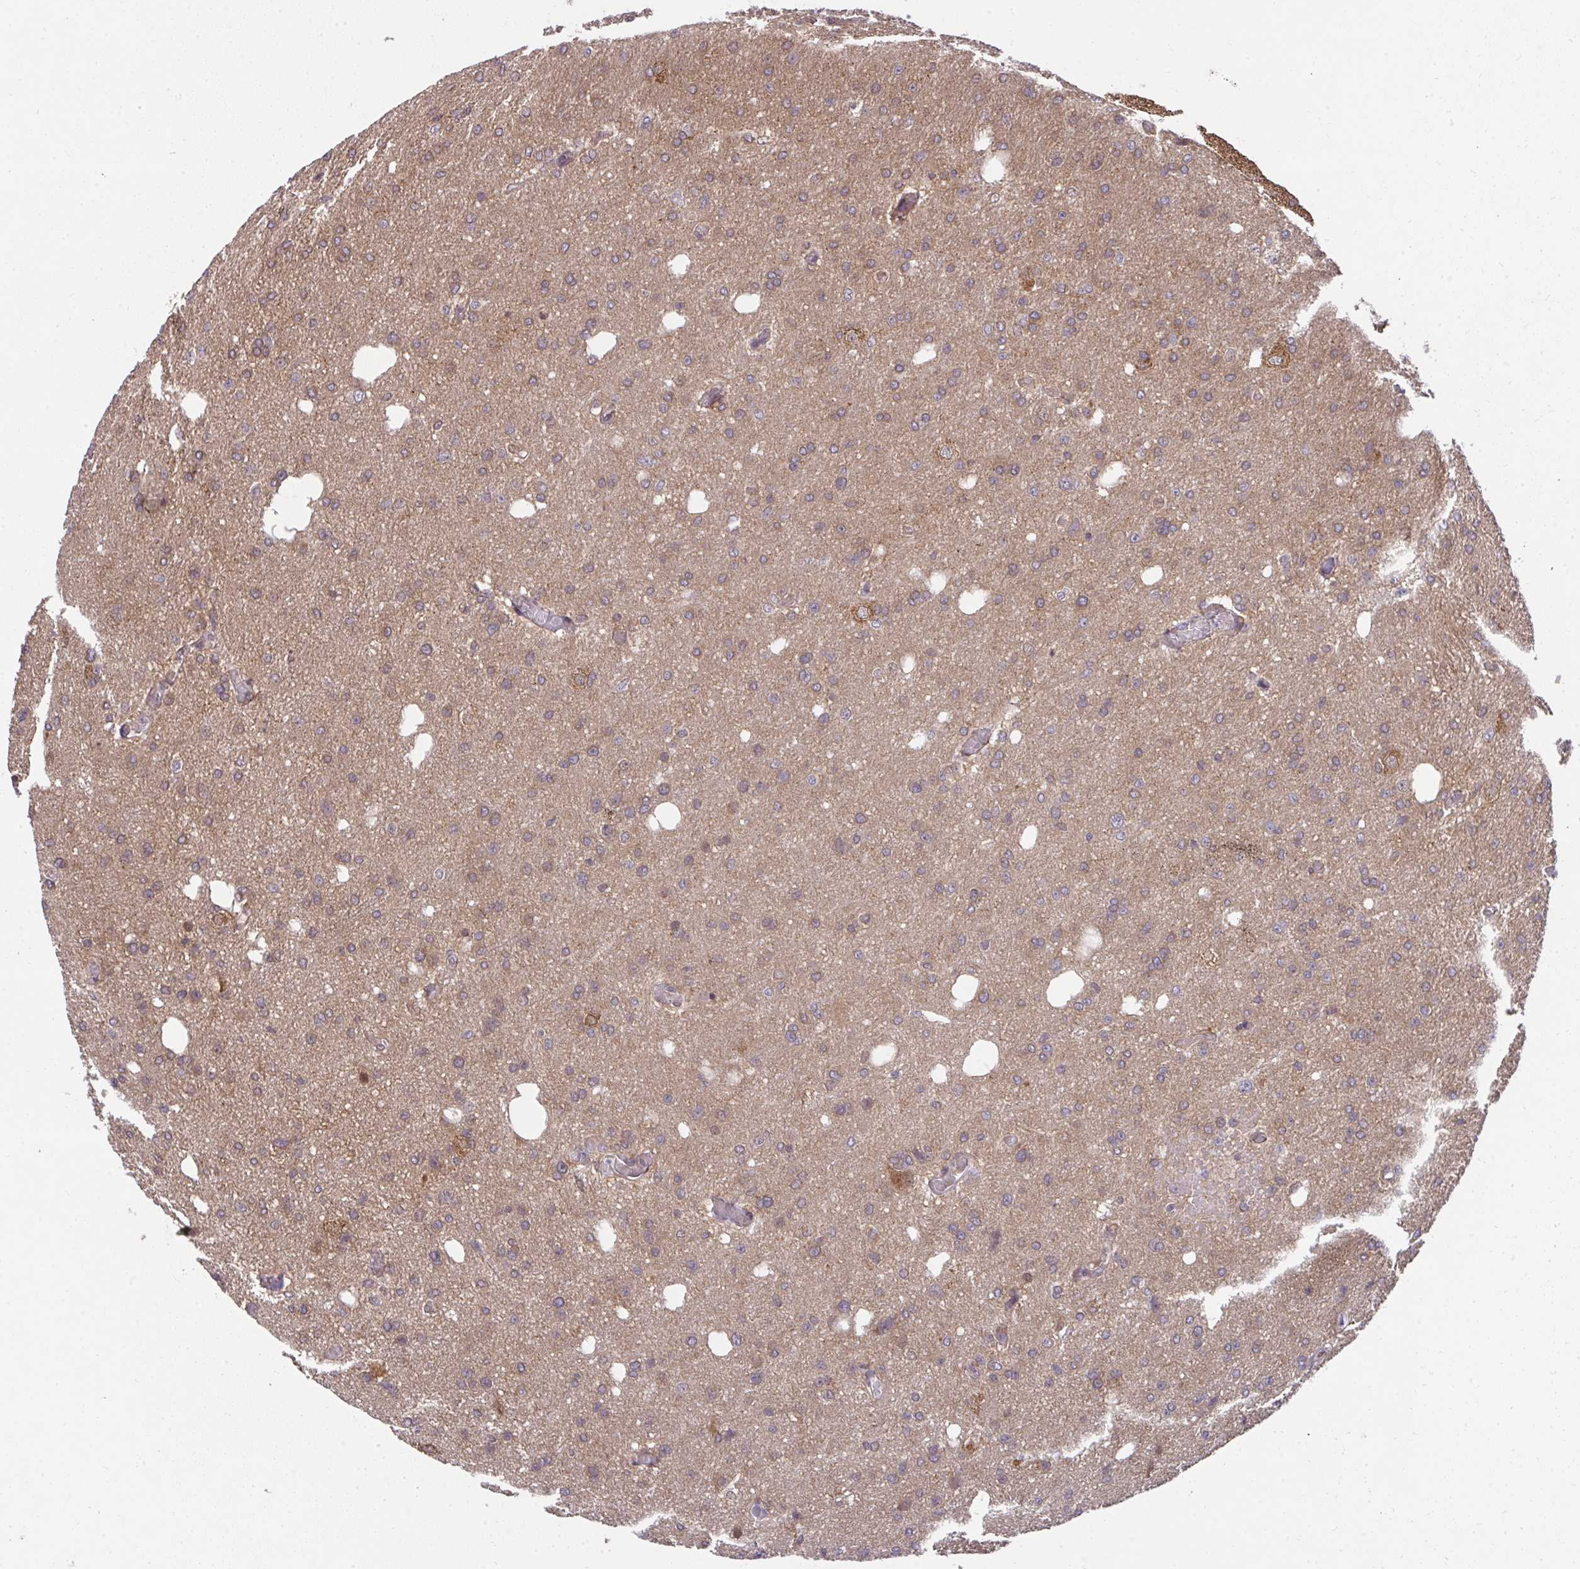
{"staining": {"intensity": "moderate", "quantity": ">75%", "location": "cytoplasmic/membranous"}, "tissue": "glioma", "cell_type": "Tumor cells", "image_type": "cancer", "snomed": [{"axis": "morphology", "description": "Glioma, malignant, Low grade"}, {"axis": "topography", "description": "Brain"}], "caption": "High-magnification brightfield microscopy of malignant low-grade glioma stained with DAB (3,3'-diaminobenzidine) (brown) and counterstained with hematoxylin (blue). tumor cells exhibit moderate cytoplasmic/membranous expression is seen in about>75% of cells.", "gene": "RDH14", "patient": {"sex": "male", "age": 26}}